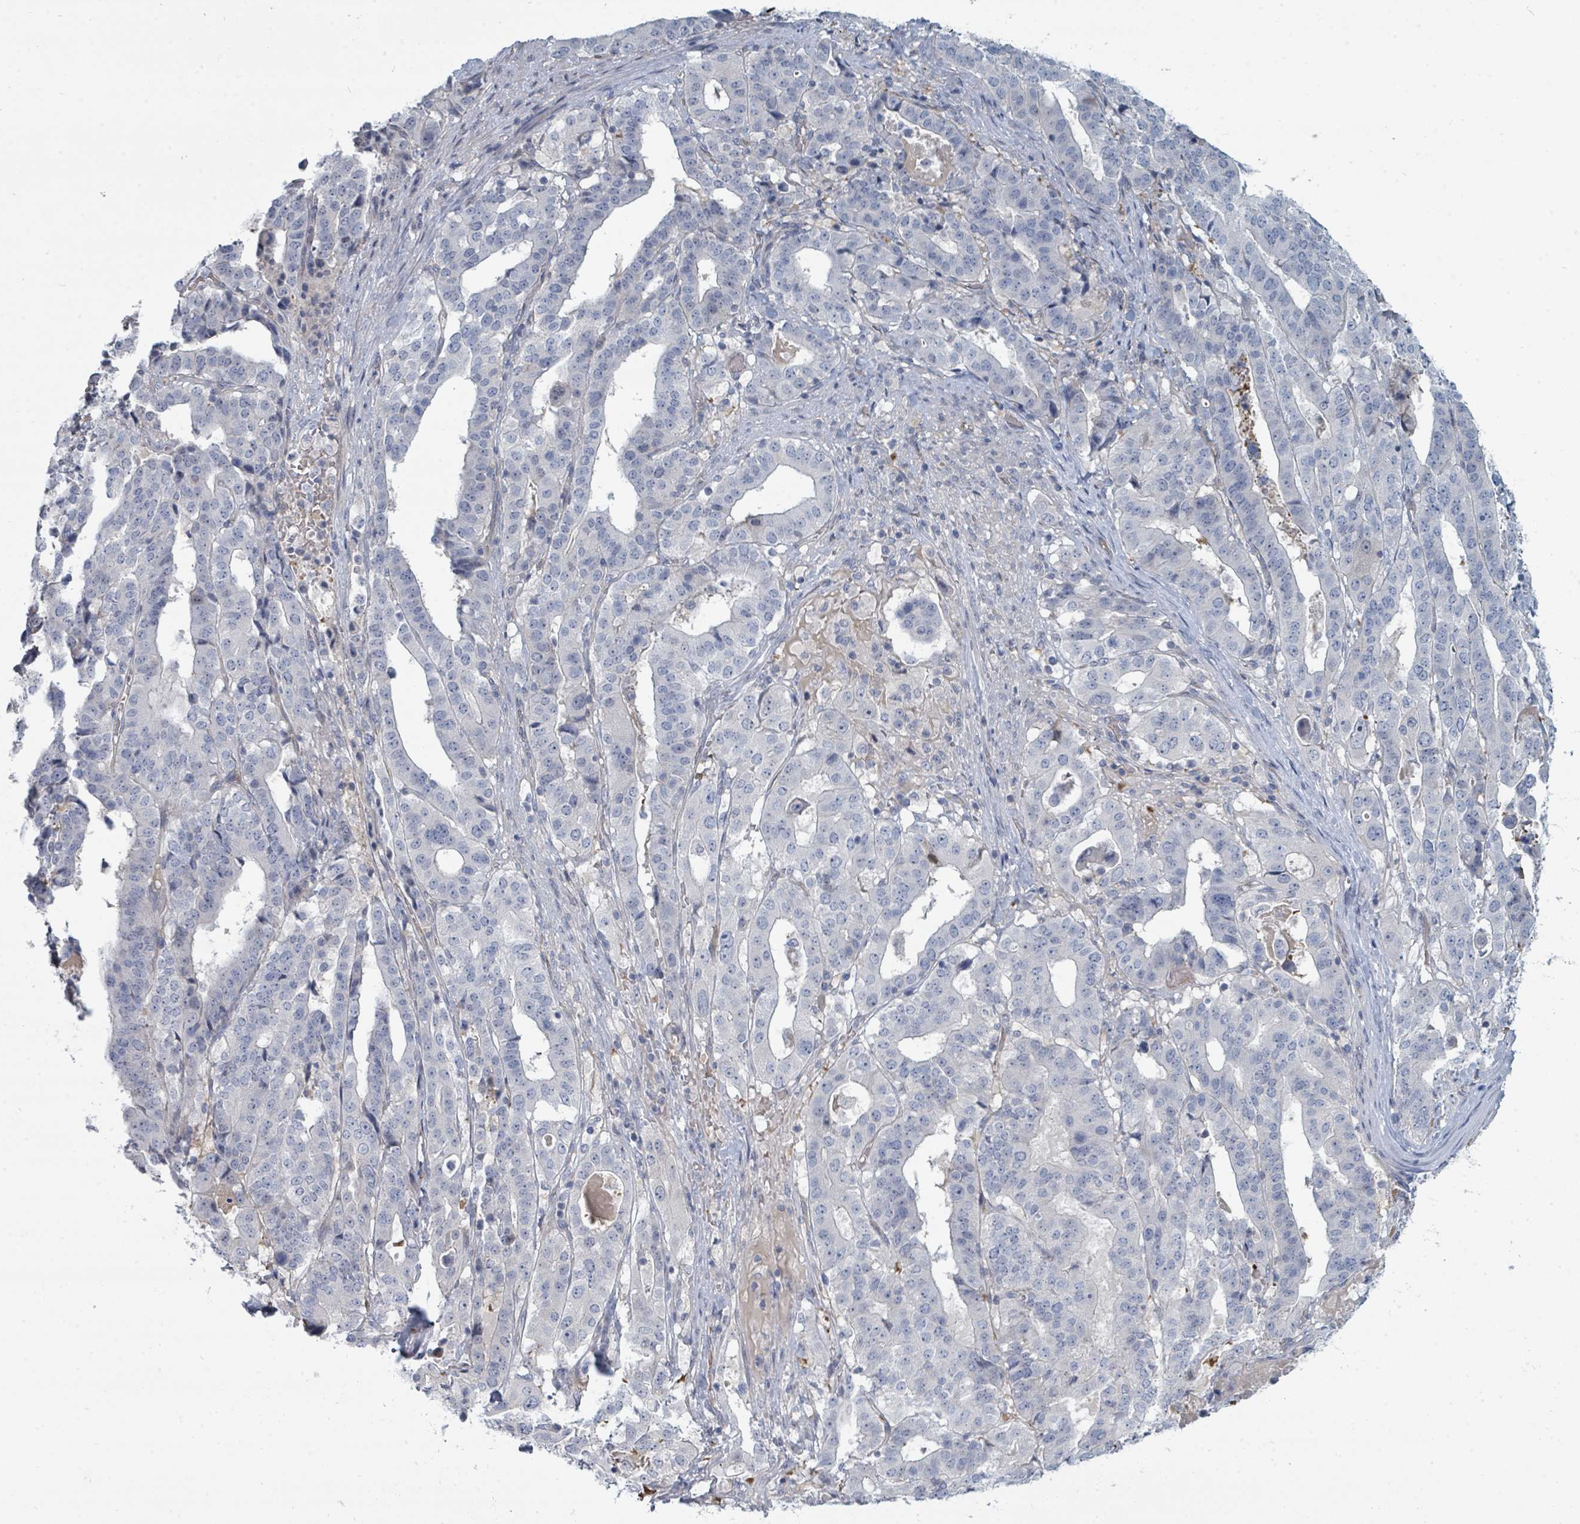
{"staining": {"intensity": "negative", "quantity": "none", "location": "none"}, "tissue": "stomach cancer", "cell_type": "Tumor cells", "image_type": "cancer", "snomed": [{"axis": "morphology", "description": "Adenocarcinoma, NOS"}, {"axis": "topography", "description": "Stomach"}], "caption": "Tumor cells show no significant protein positivity in stomach cancer.", "gene": "SLC25A45", "patient": {"sex": "male", "age": 48}}